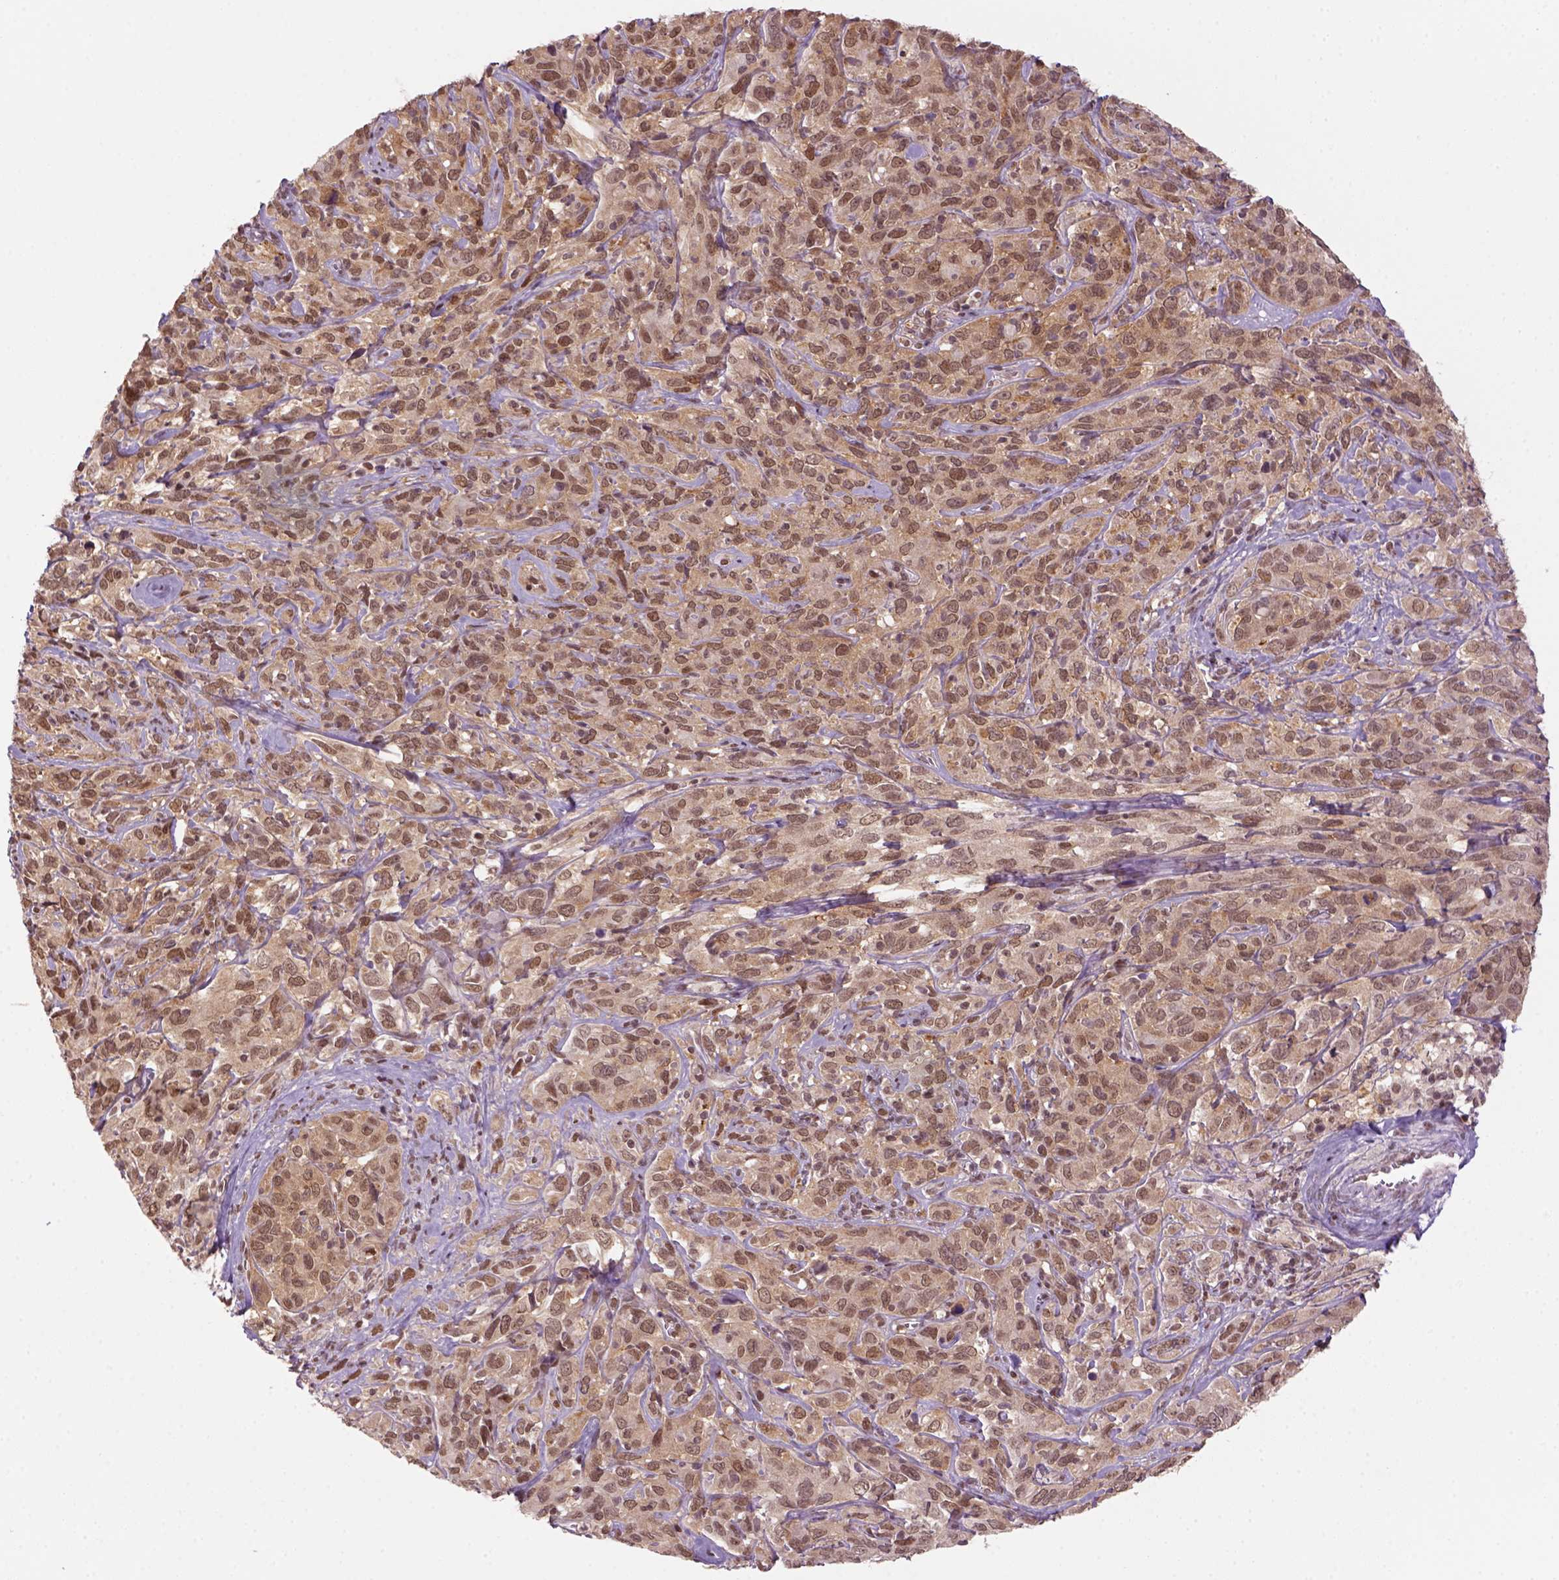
{"staining": {"intensity": "moderate", "quantity": ">75%", "location": "cytoplasmic/membranous,nuclear"}, "tissue": "cervical cancer", "cell_type": "Tumor cells", "image_type": "cancer", "snomed": [{"axis": "morphology", "description": "Normal tissue, NOS"}, {"axis": "morphology", "description": "Squamous cell carcinoma, NOS"}, {"axis": "topography", "description": "Cervix"}], "caption": "This micrograph exhibits IHC staining of human squamous cell carcinoma (cervical), with medium moderate cytoplasmic/membranous and nuclear positivity in approximately >75% of tumor cells.", "gene": "GOT1", "patient": {"sex": "female", "age": 51}}